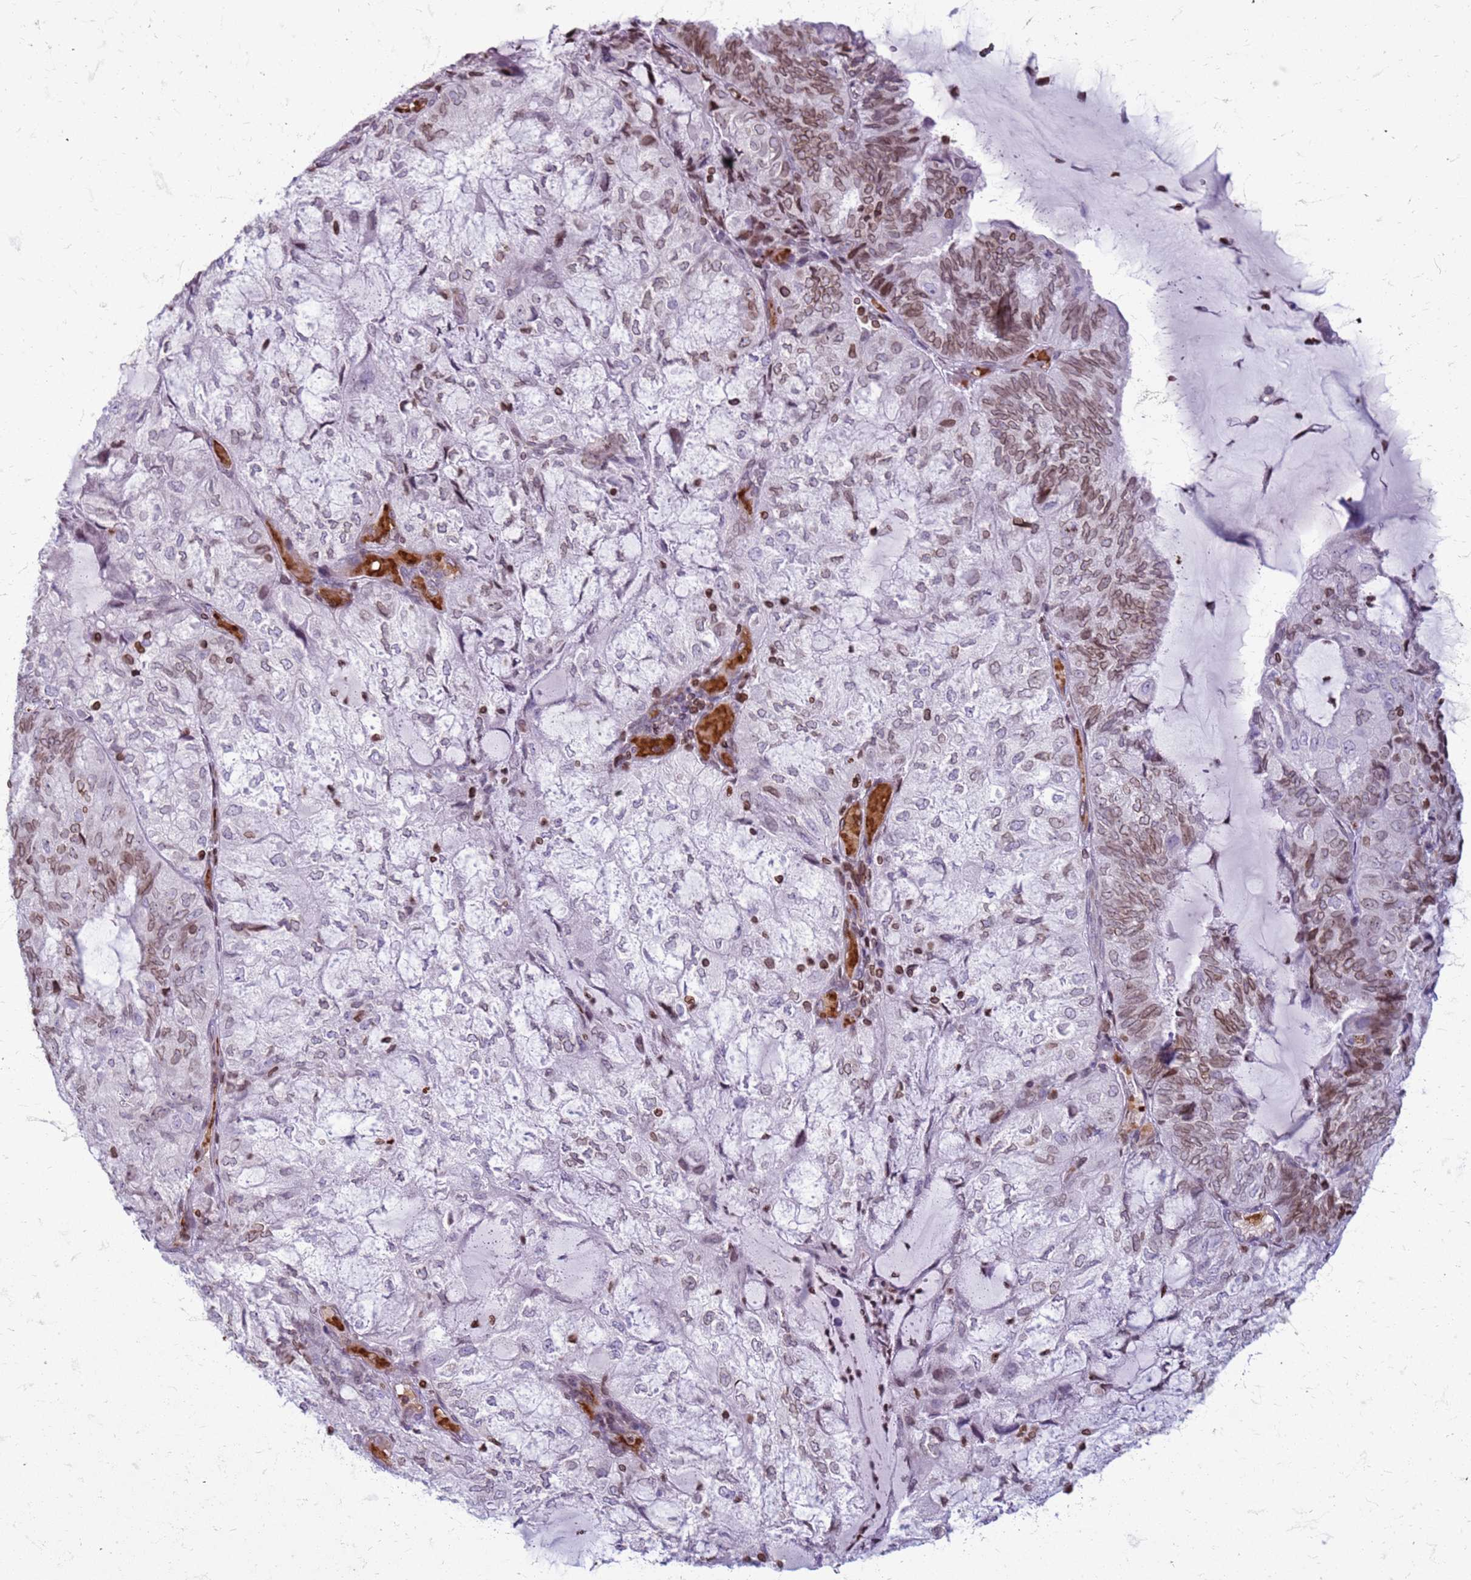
{"staining": {"intensity": "moderate", "quantity": "25%-75%", "location": "cytoplasmic/membranous,nuclear"}, "tissue": "endometrial cancer", "cell_type": "Tumor cells", "image_type": "cancer", "snomed": [{"axis": "morphology", "description": "Adenocarcinoma, NOS"}, {"axis": "topography", "description": "Endometrium"}], "caption": "The micrograph displays staining of endometrial cancer (adenocarcinoma), revealing moderate cytoplasmic/membranous and nuclear protein staining (brown color) within tumor cells.", "gene": "METTL25B", "patient": {"sex": "female", "age": 81}}